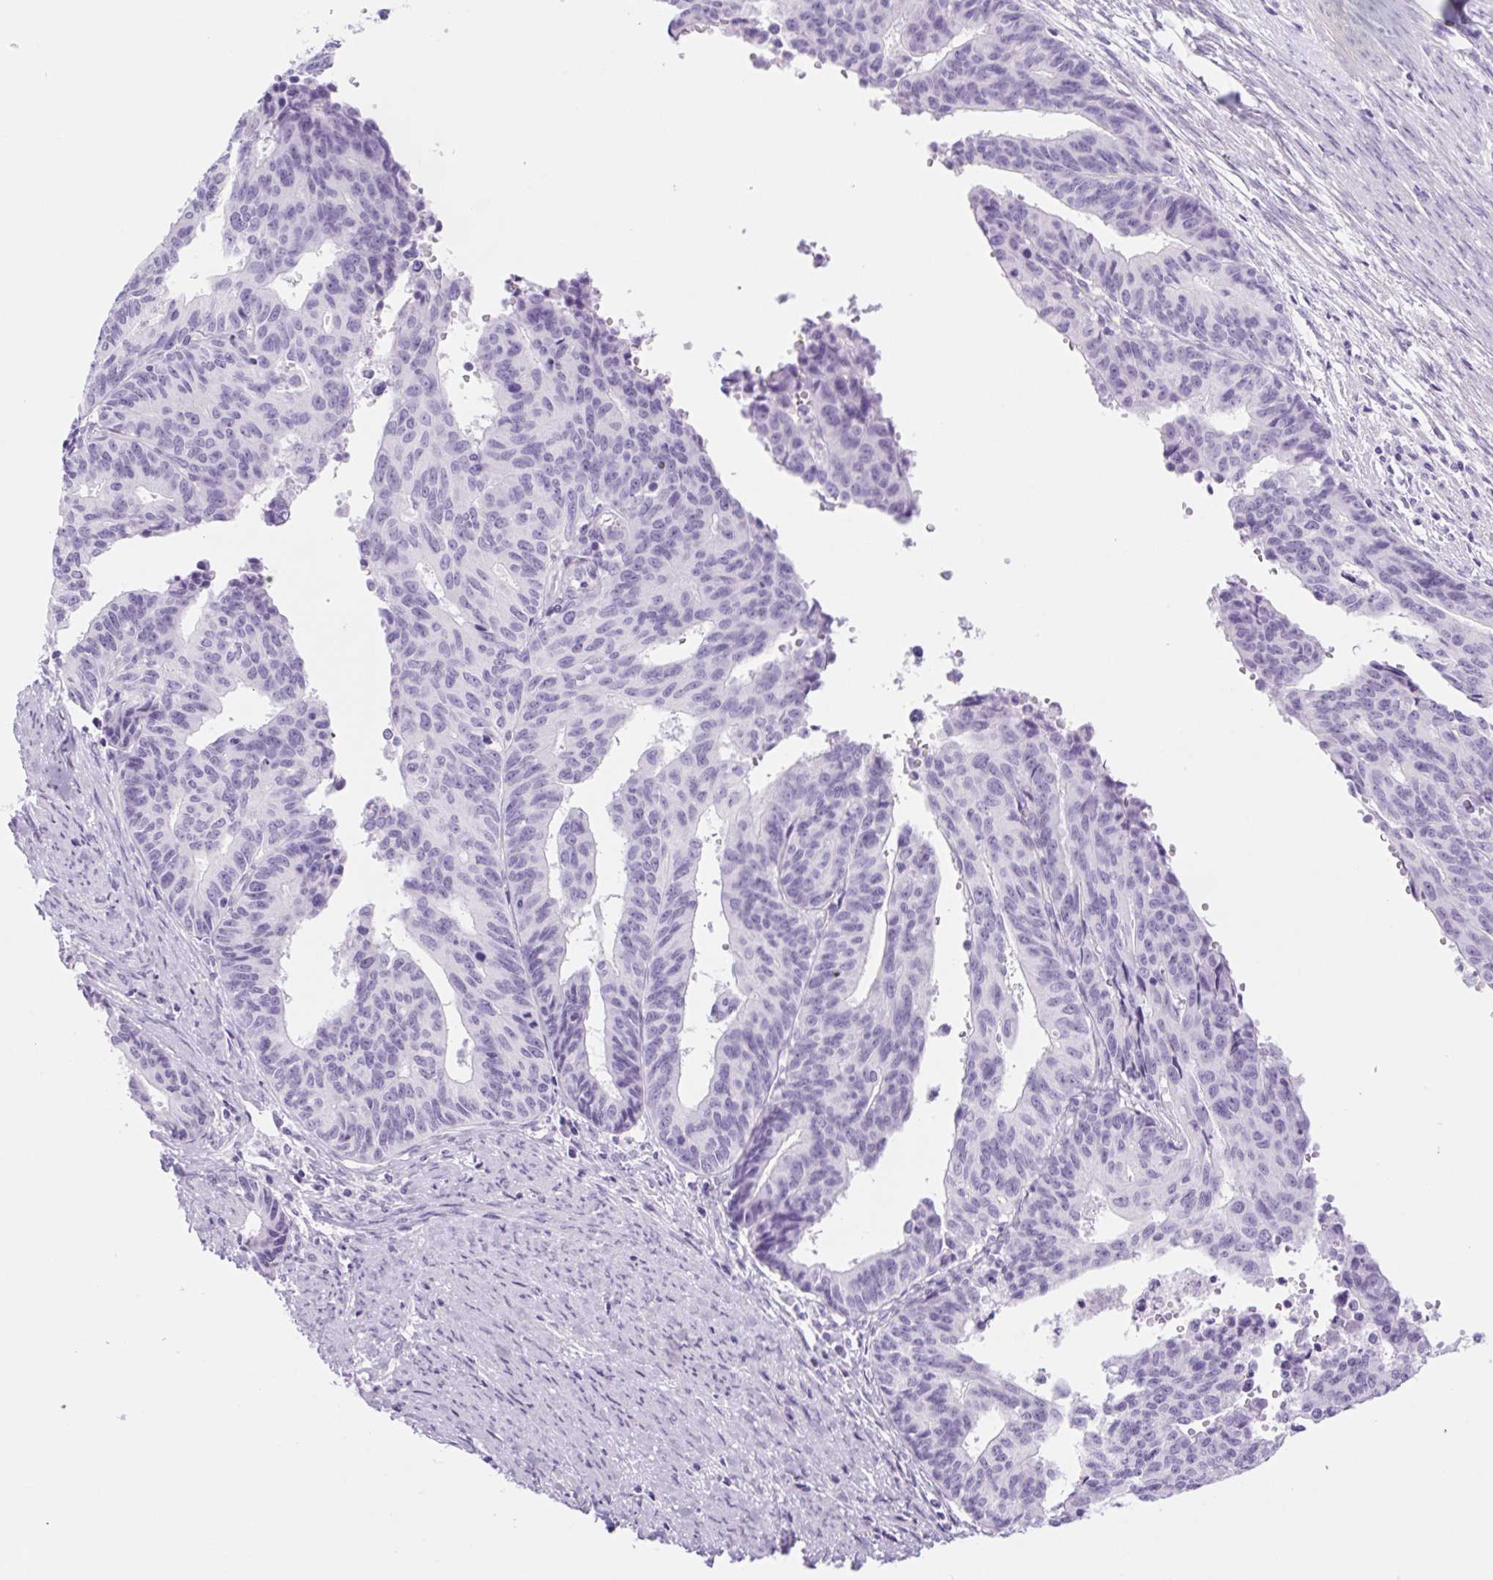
{"staining": {"intensity": "negative", "quantity": "none", "location": "none"}, "tissue": "endometrial cancer", "cell_type": "Tumor cells", "image_type": "cancer", "snomed": [{"axis": "morphology", "description": "Adenocarcinoma, NOS"}, {"axis": "topography", "description": "Endometrium"}], "caption": "A photomicrograph of human endometrial adenocarcinoma is negative for staining in tumor cells.", "gene": "SPACA5B", "patient": {"sex": "female", "age": 65}}